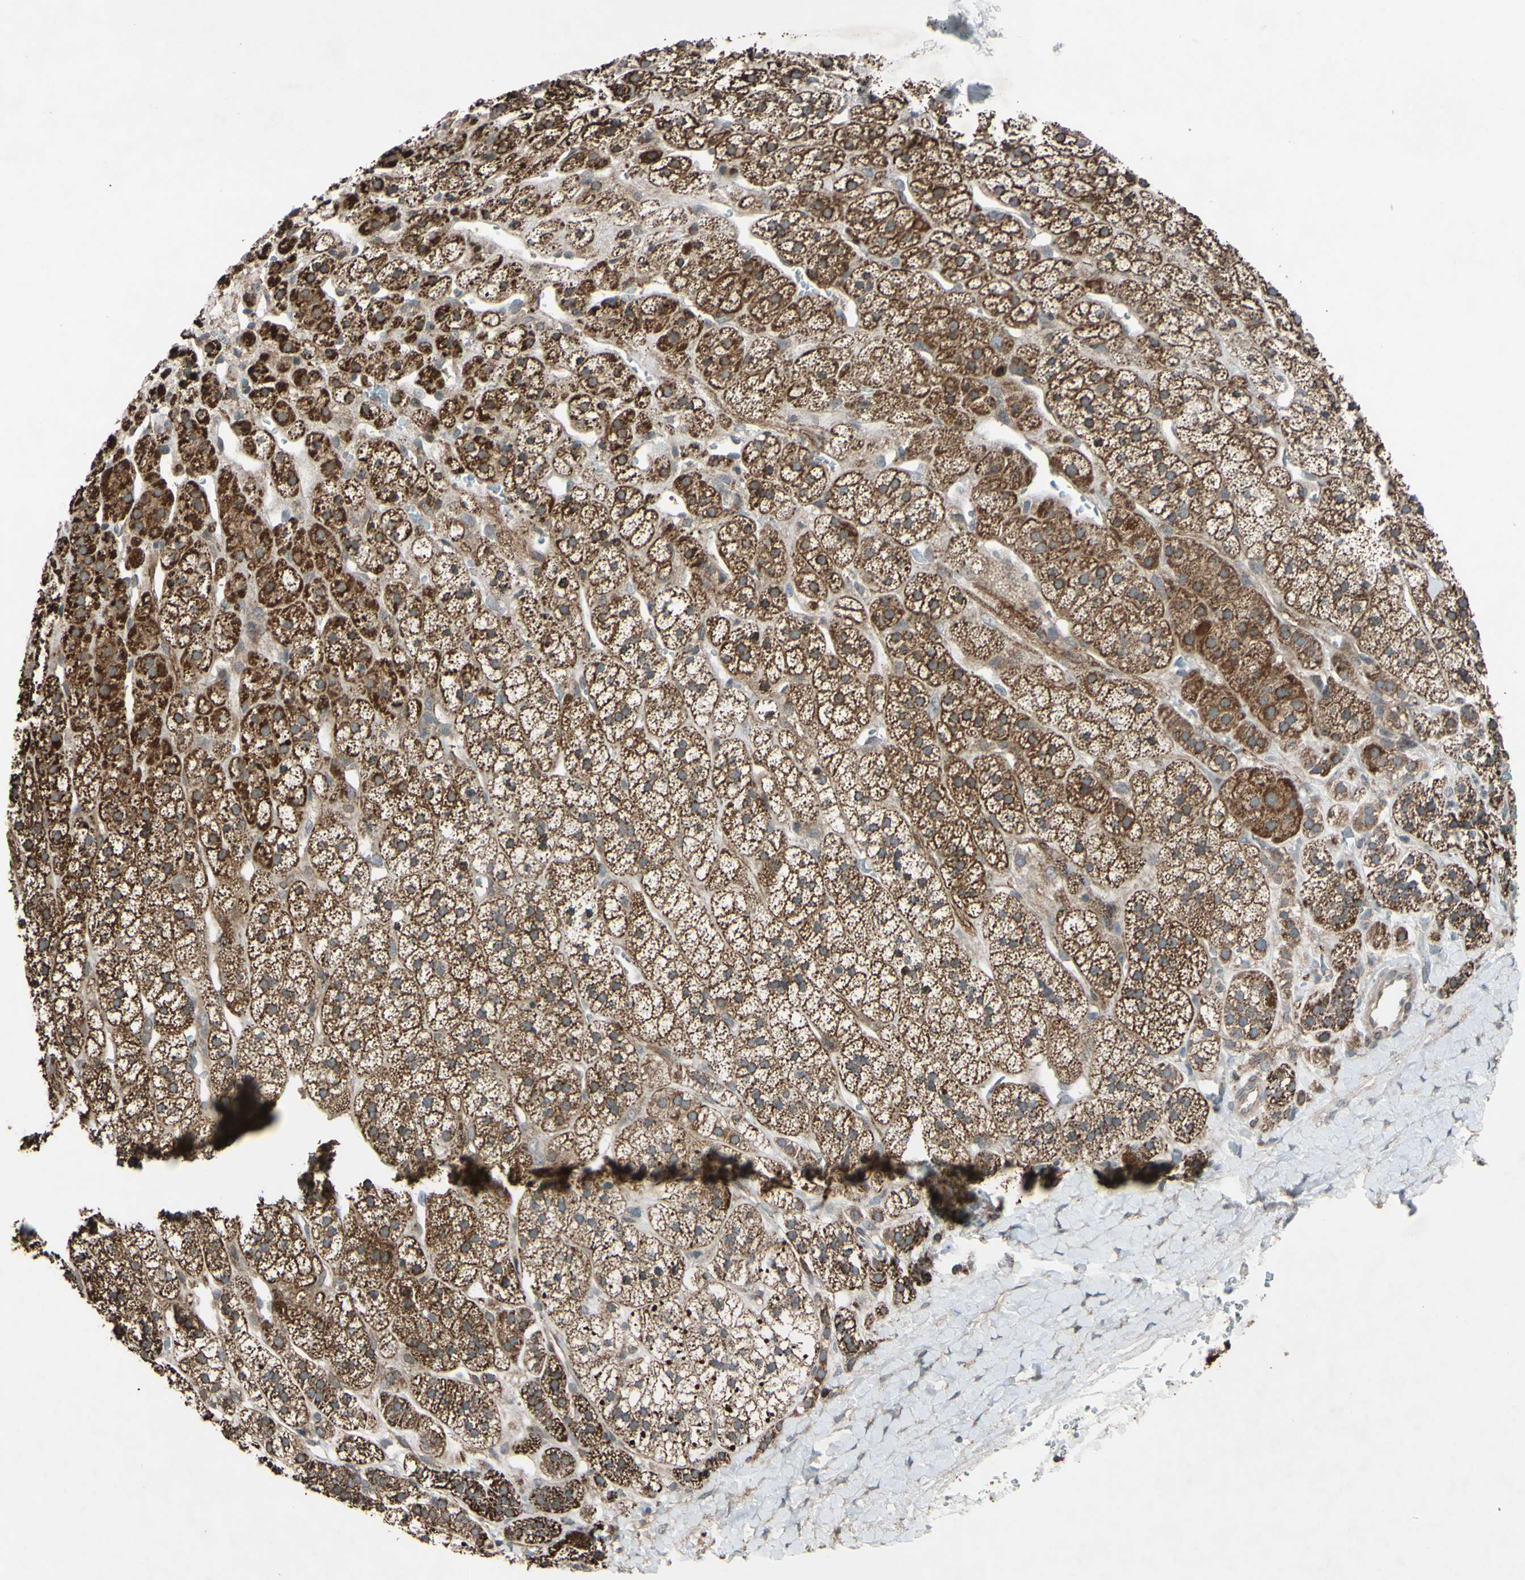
{"staining": {"intensity": "strong", "quantity": ">75%", "location": "cytoplasmic/membranous"}, "tissue": "adrenal gland", "cell_type": "Glandular cells", "image_type": "normal", "snomed": [{"axis": "morphology", "description": "Normal tissue, NOS"}, {"axis": "topography", "description": "Adrenal gland"}], "caption": "Benign adrenal gland reveals strong cytoplasmic/membranous expression in approximately >75% of glandular cells (DAB (3,3'-diaminobenzidine) IHC, brown staining for protein, blue staining for nuclei)..", "gene": "ACOT8", "patient": {"sex": "male", "age": 56}}